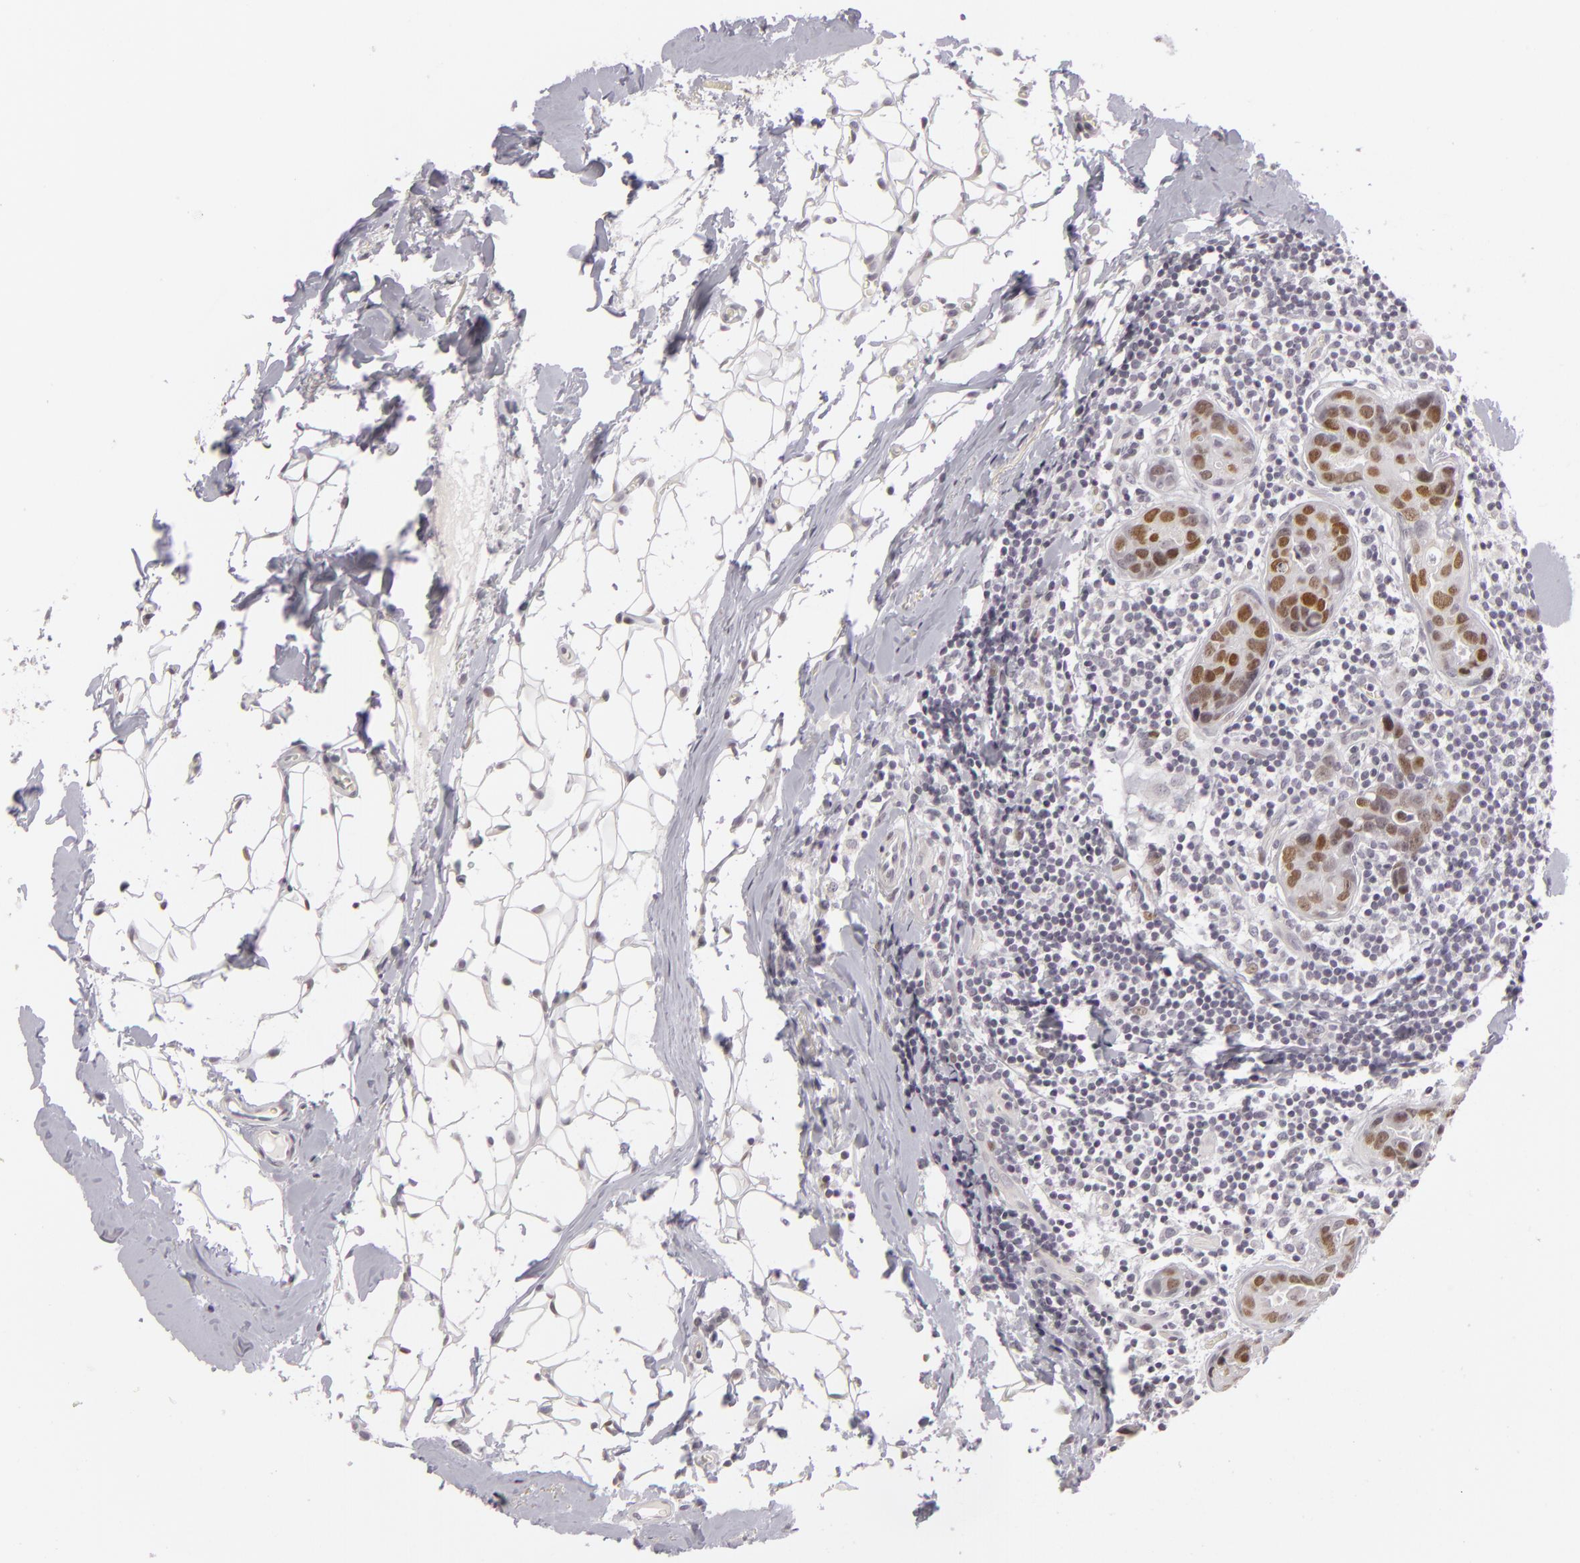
{"staining": {"intensity": "moderate", "quantity": ">75%", "location": "nuclear"}, "tissue": "breast cancer", "cell_type": "Tumor cells", "image_type": "cancer", "snomed": [{"axis": "morphology", "description": "Duct carcinoma"}, {"axis": "topography", "description": "Breast"}], "caption": "Protein staining of invasive ductal carcinoma (breast) tissue reveals moderate nuclear staining in about >75% of tumor cells.", "gene": "SIX1", "patient": {"sex": "female", "age": 24}}